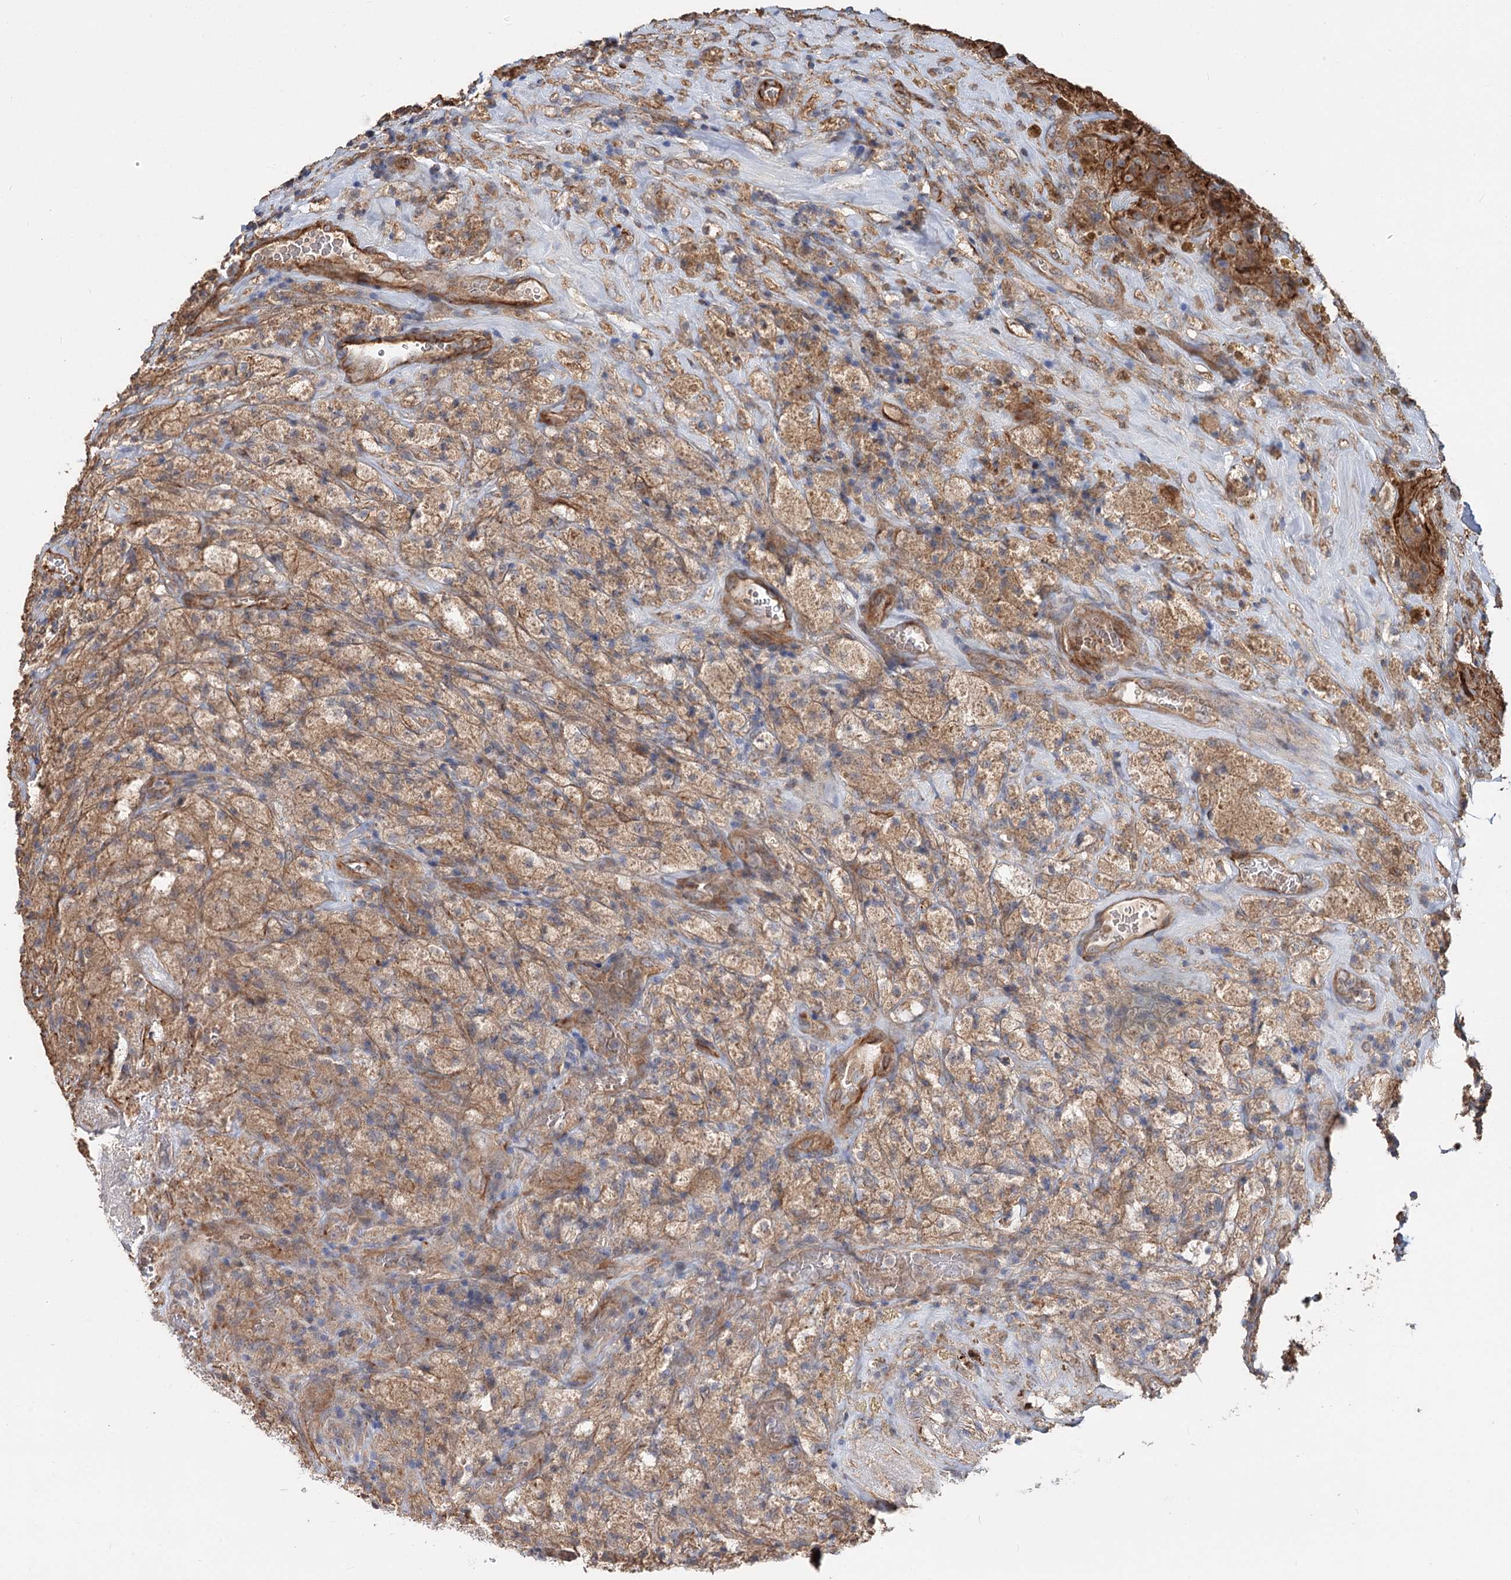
{"staining": {"intensity": "weak", "quantity": "25%-75%", "location": "cytoplasmic/membranous"}, "tissue": "glioma", "cell_type": "Tumor cells", "image_type": "cancer", "snomed": [{"axis": "morphology", "description": "Glioma, malignant, High grade"}, {"axis": "topography", "description": "Brain"}], "caption": "A histopathology image of human malignant glioma (high-grade) stained for a protein demonstrates weak cytoplasmic/membranous brown staining in tumor cells.", "gene": "SPART", "patient": {"sex": "male", "age": 69}}